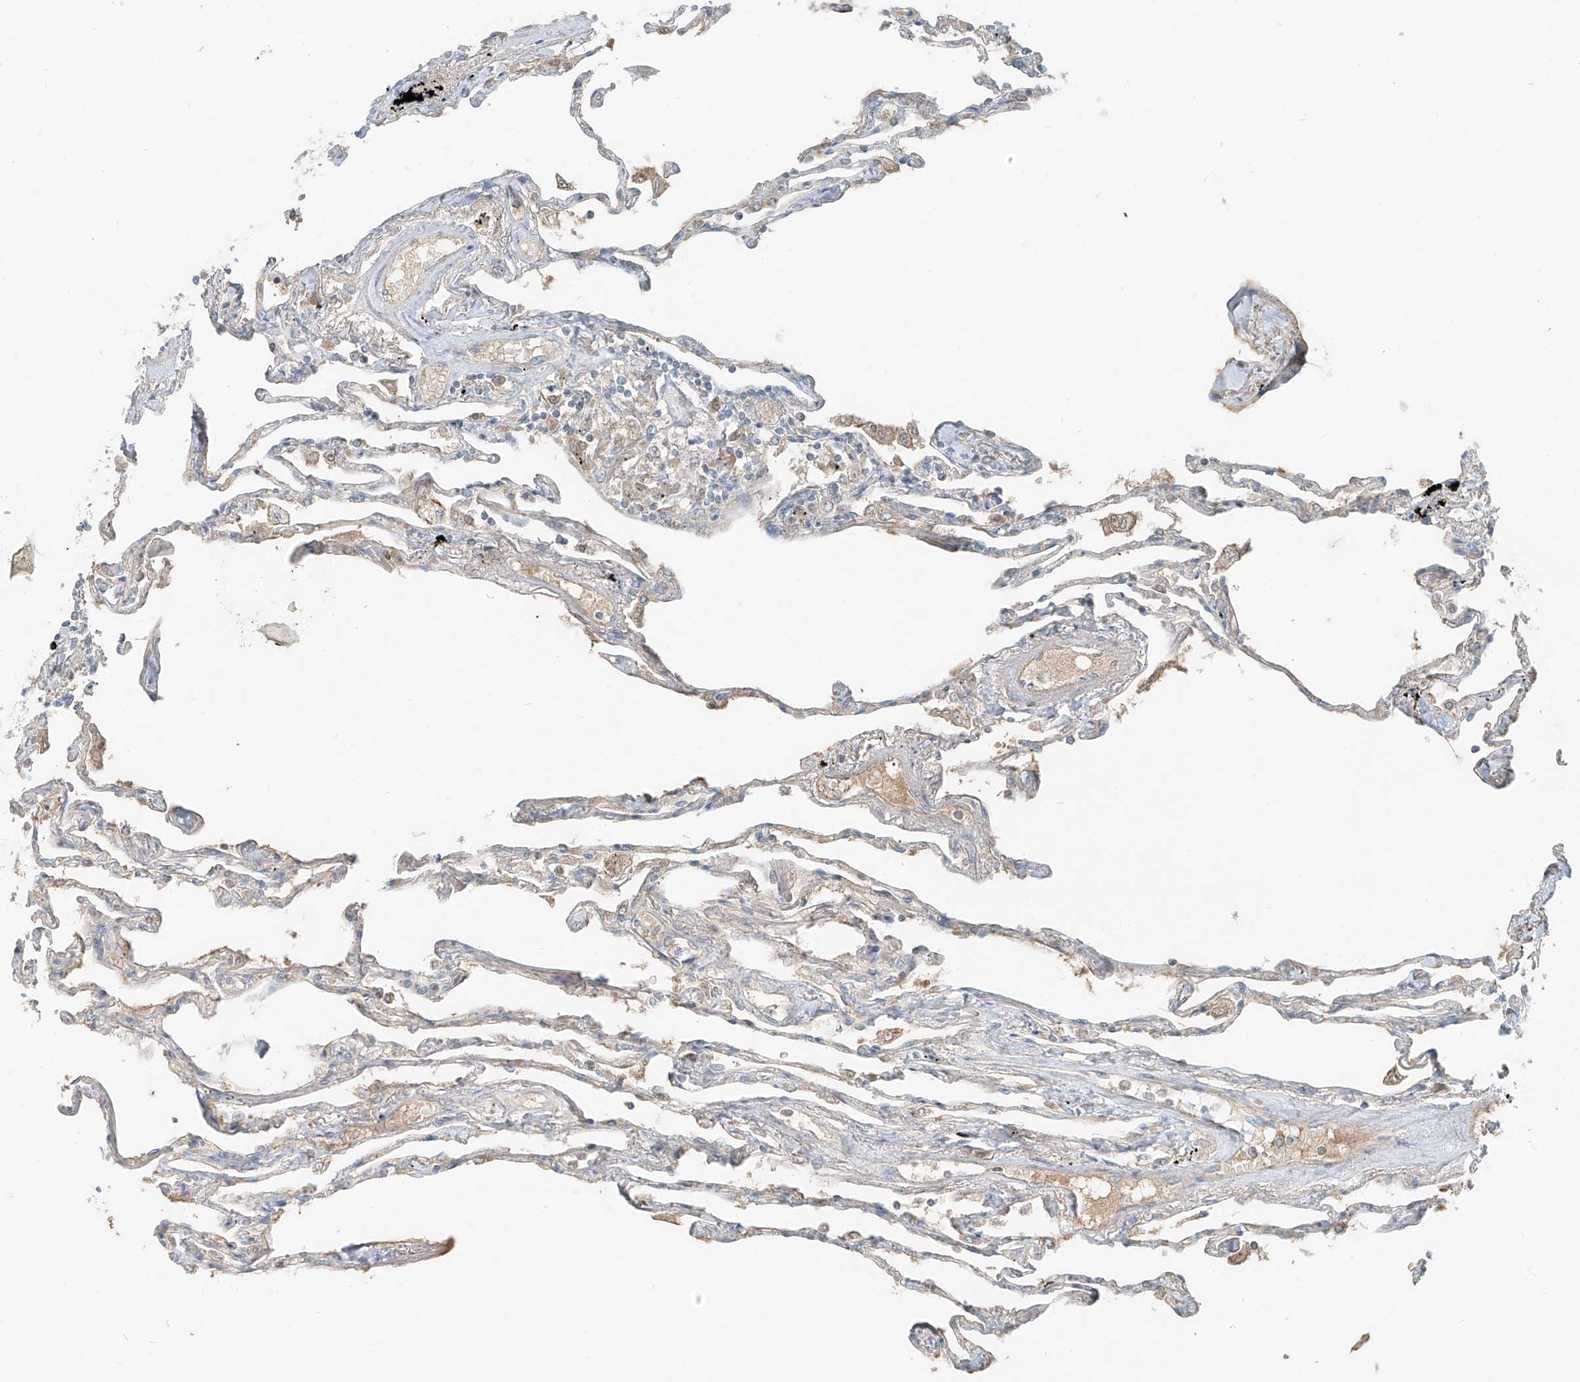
{"staining": {"intensity": "moderate", "quantity": "<25%", "location": "cytoplasmic/membranous"}, "tissue": "lung", "cell_type": "Alveolar cells", "image_type": "normal", "snomed": [{"axis": "morphology", "description": "Normal tissue, NOS"}, {"axis": "topography", "description": "Lung"}], "caption": "Lung stained with DAB (3,3'-diaminobenzidine) immunohistochemistry demonstrates low levels of moderate cytoplasmic/membranous staining in about <25% of alveolar cells. (Brightfield microscopy of DAB IHC at high magnification).", "gene": "FSTL1", "patient": {"sex": "female", "age": 67}}